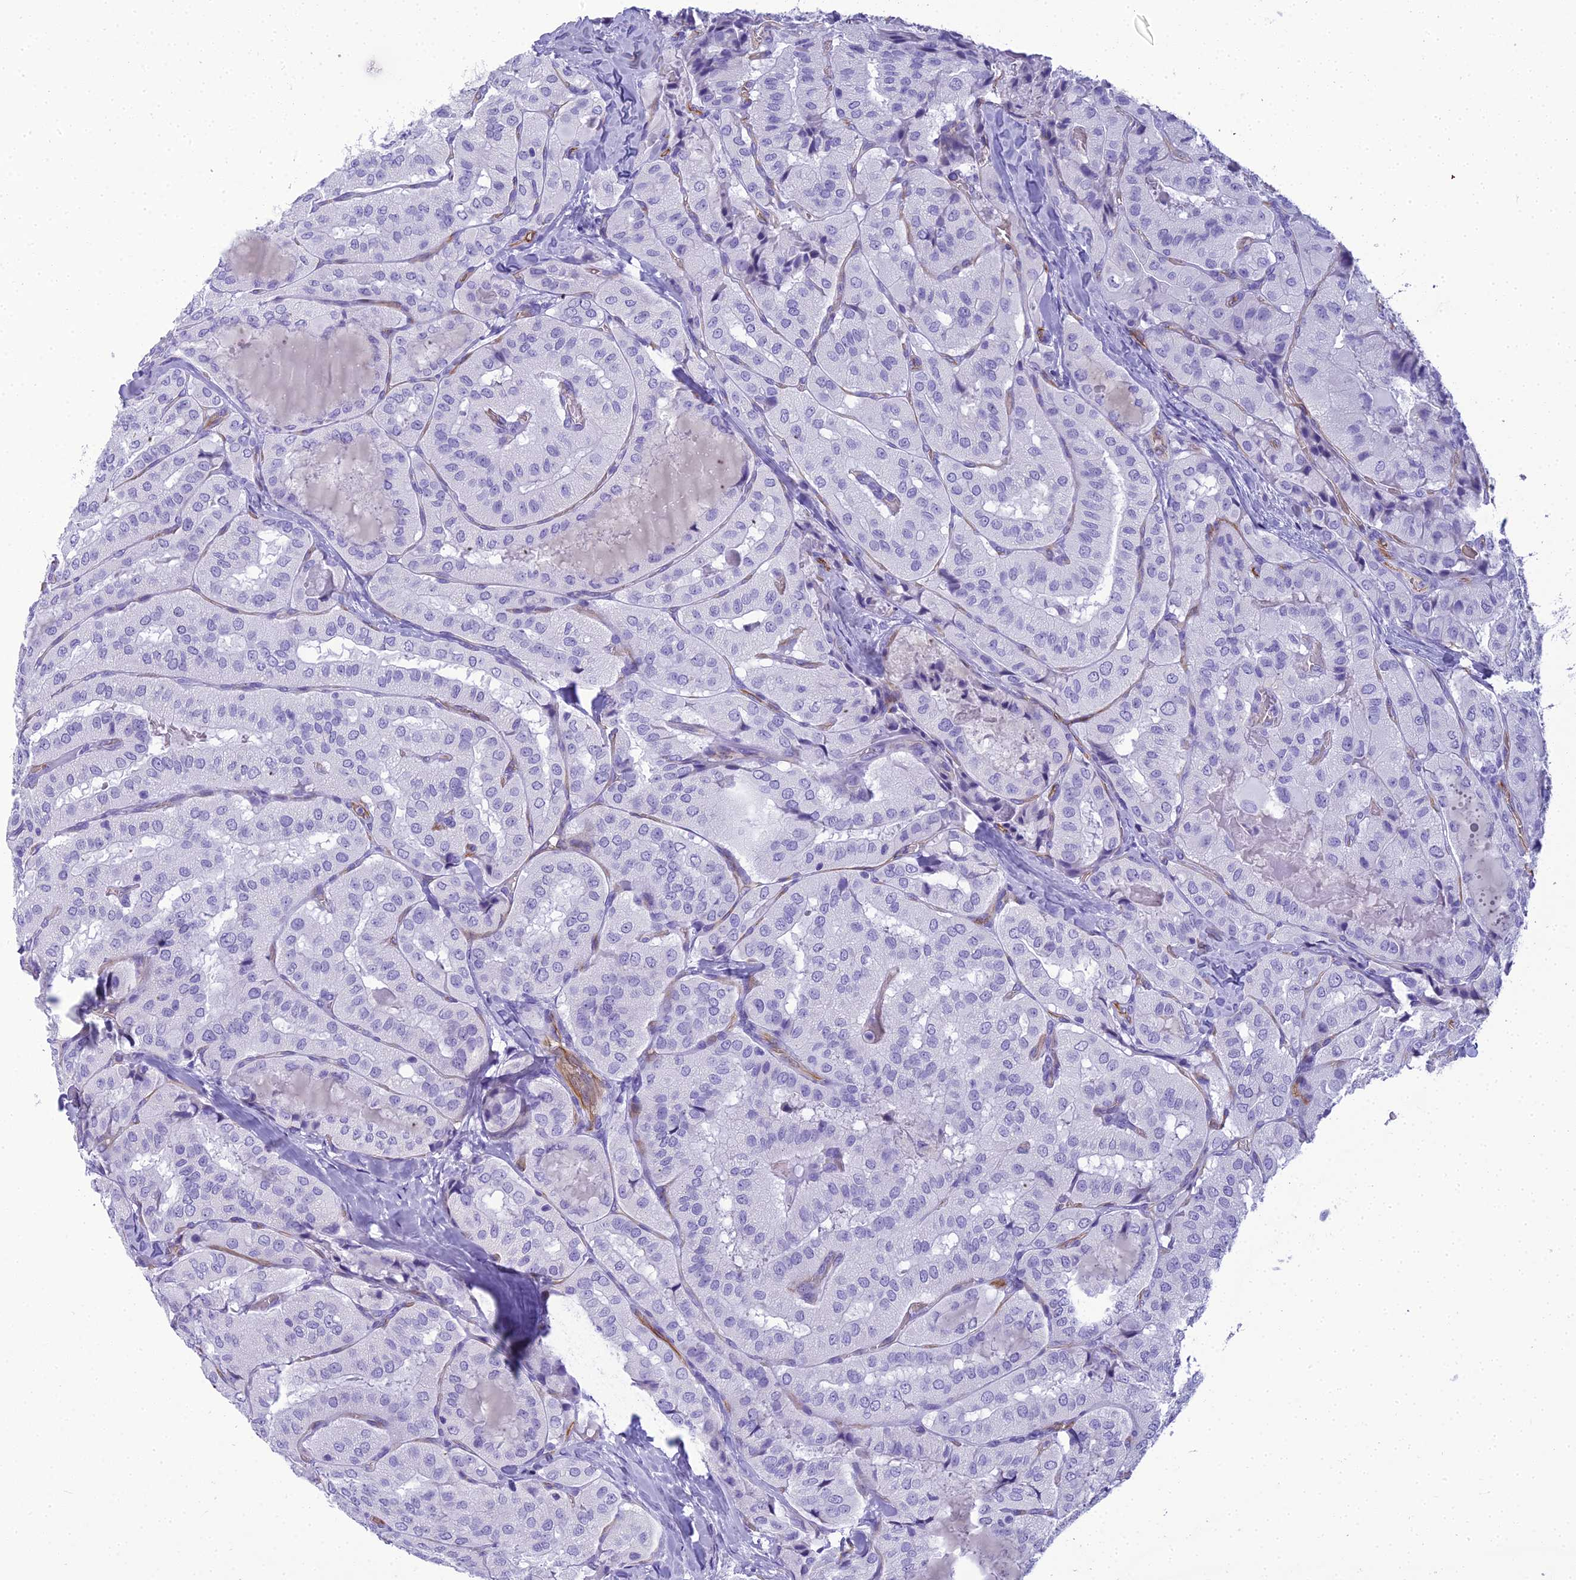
{"staining": {"intensity": "negative", "quantity": "none", "location": "none"}, "tissue": "thyroid cancer", "cell_type": "Tumor cells", "image_type": "cancer", "snomed": [{"axis": "morphology", "description": "Normal tissue, NOS"}, {"axis": "morphology", "description": "Papillary adenocarcinoma, NOS"}, {"axis": "topography", "description": "Thyroid gland"}], "caption": "Human thyroid cancer stained for a protein using immunohistochemistry displays no expression in tumor cells.", "gene": "NINJ1", "patient": {"sex": "female", "age": 59}}